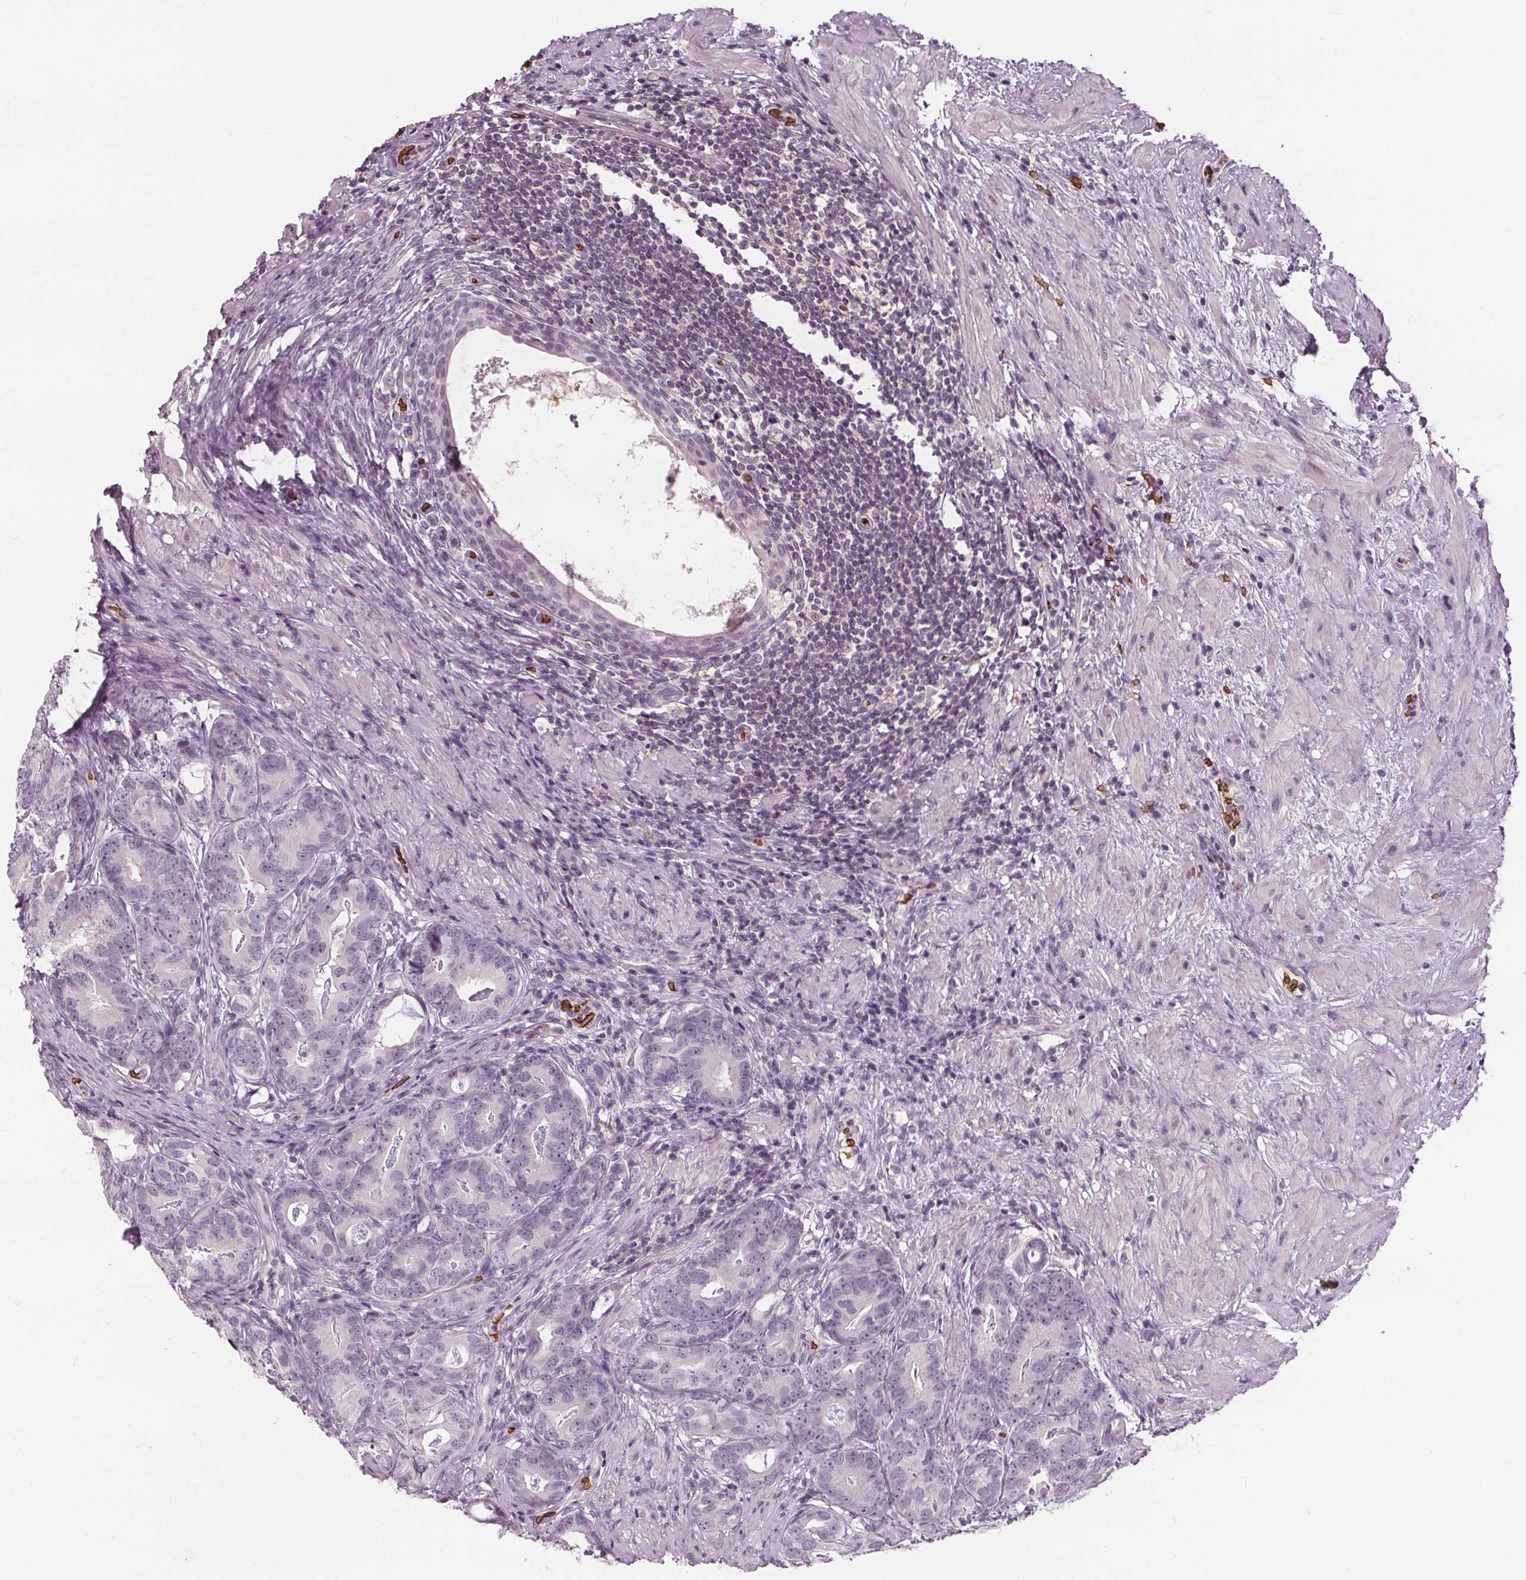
{"staining": {"intensity": "negative", "quantity": "none", "location": "none"}, "tissue": "prostate cancer", "cell_type": "Tumor cells", "image_type": "cancer", "snomed": [{"axis": "morphology", "description": "Adenocarcinoma, Low grade"}, {"axis": "topography", "description": "Prostate and seminal vesicle, NOS"}], "caption": "Immunohistochemical staining of adenocarcinoma (low-grade) (prostate) displays no significant expression in tumor cells.", "gene": "SLC4A1", "patient": {"sex": "male", "age": 71}}